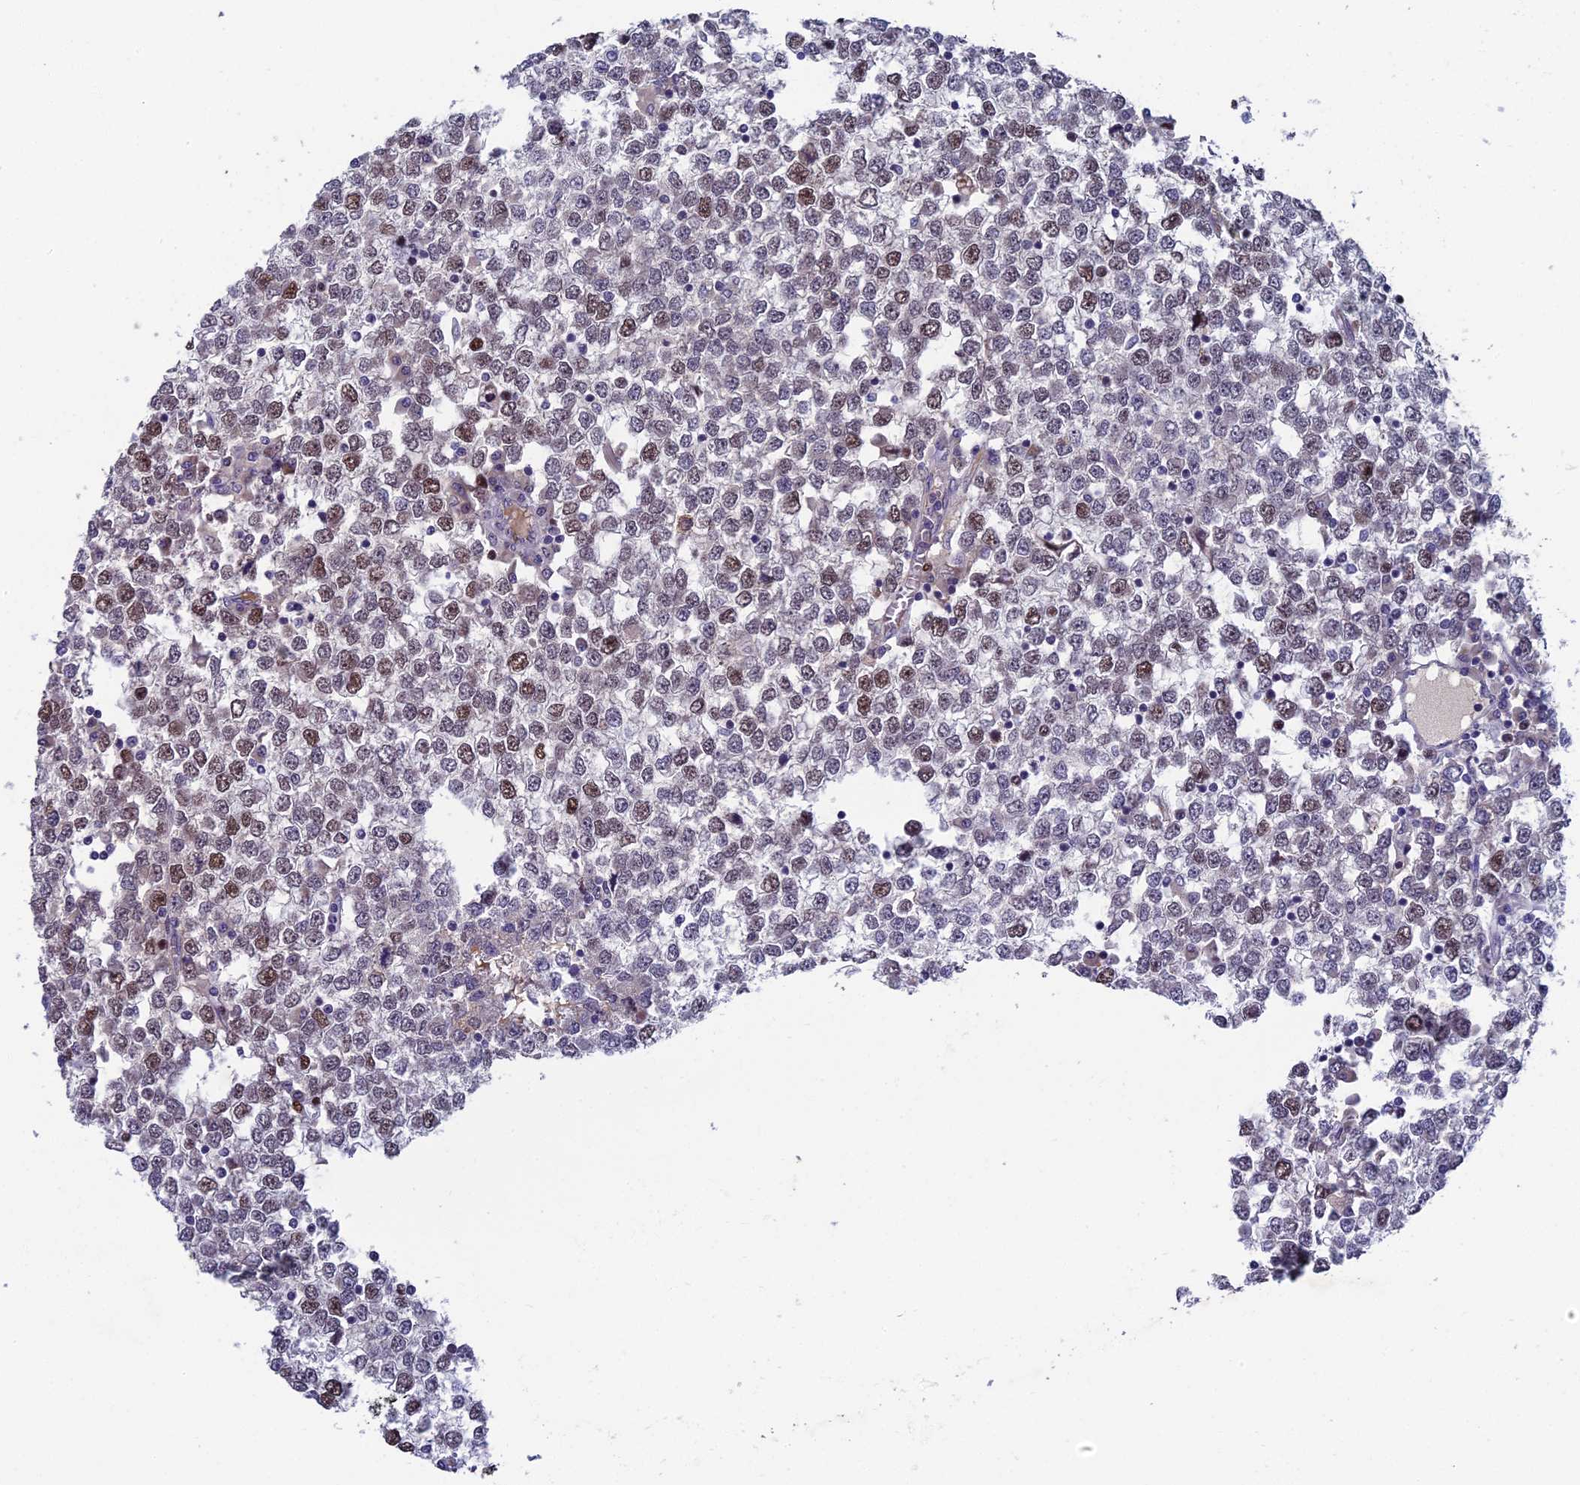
{"staining": {"intensity": "moderate", "quantity": "25%-75%", "location": "nuclear"}, "tissue": "testis cancer", "cell_type": "Tumor cells", "image_type": "cancer", "snomed": [{"axis": "morphology", "description": "Seminoma, NOS"}, {"axis": "topography", "description": "Testis"}], "caption": "There is medium levels of moderate nuclear staining in tumor cells of testis cancer (seminoma), as demonstrated by immunohistochemical staining (brown color).", "gene": "LIG1", "patient": {"sex": "male", "age": 65}}